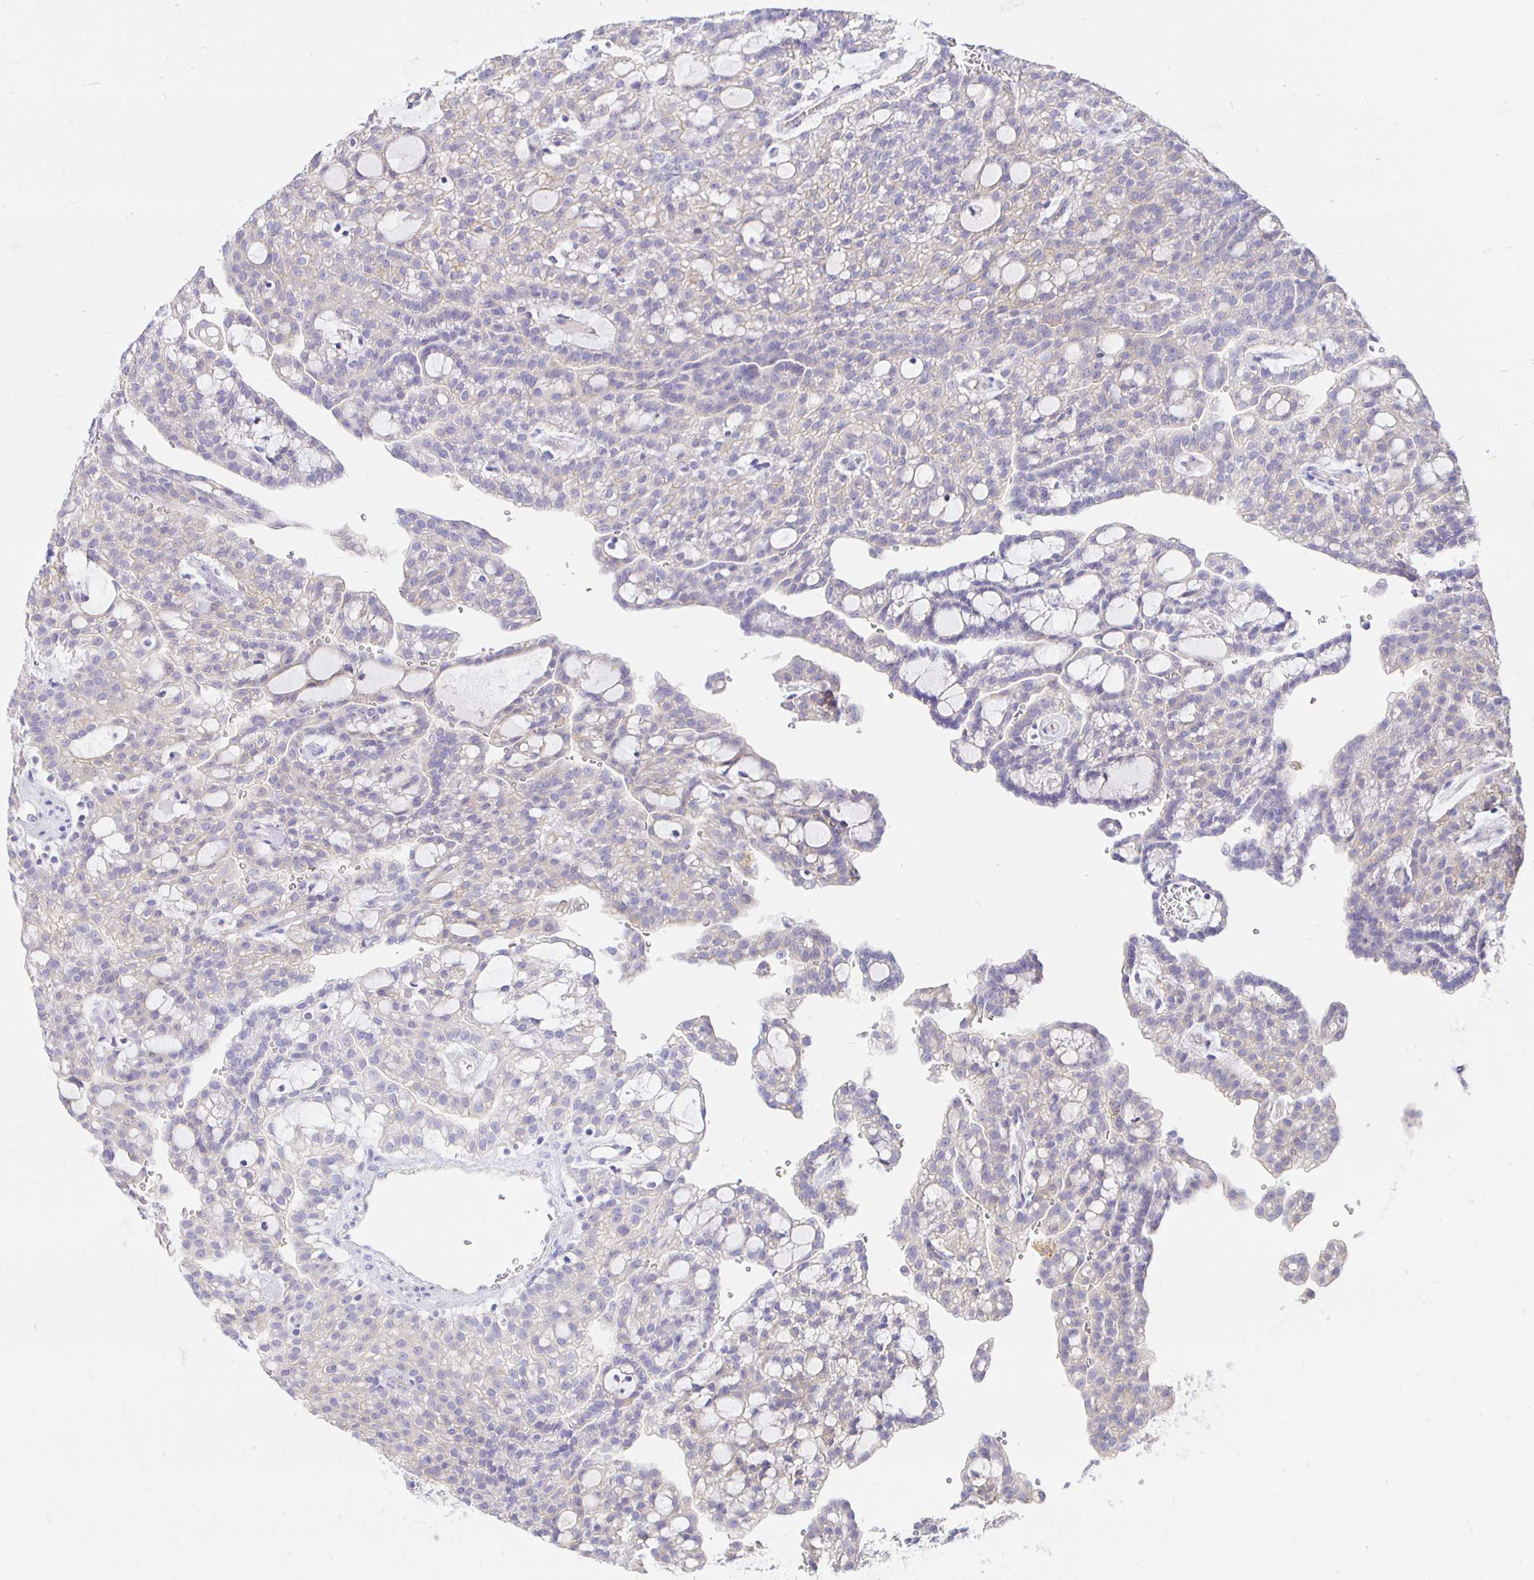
{"staining": {"intensity": "negative", "quantity": "none", "location": "none"}, "tissue": "renal cancer", "cell_type": "Tumor cells", "image_type": "cancer", "snomed": [{"axis": "morphology", "description": "Adenocarcinoma, NOS"}, {"axis": "topography", "description": "Kidney"}], "caption": "DAB immunohistochemical staining of human renal cancer (adenocarcinoma) shows no significant positivity in tumor cells. (Brightfield microscopy of DAB (3,3'-diaminobenzidine) IHC at high magnification).", "gene": "NECAB1", "patient": {"sex": "male", "age": 63}}